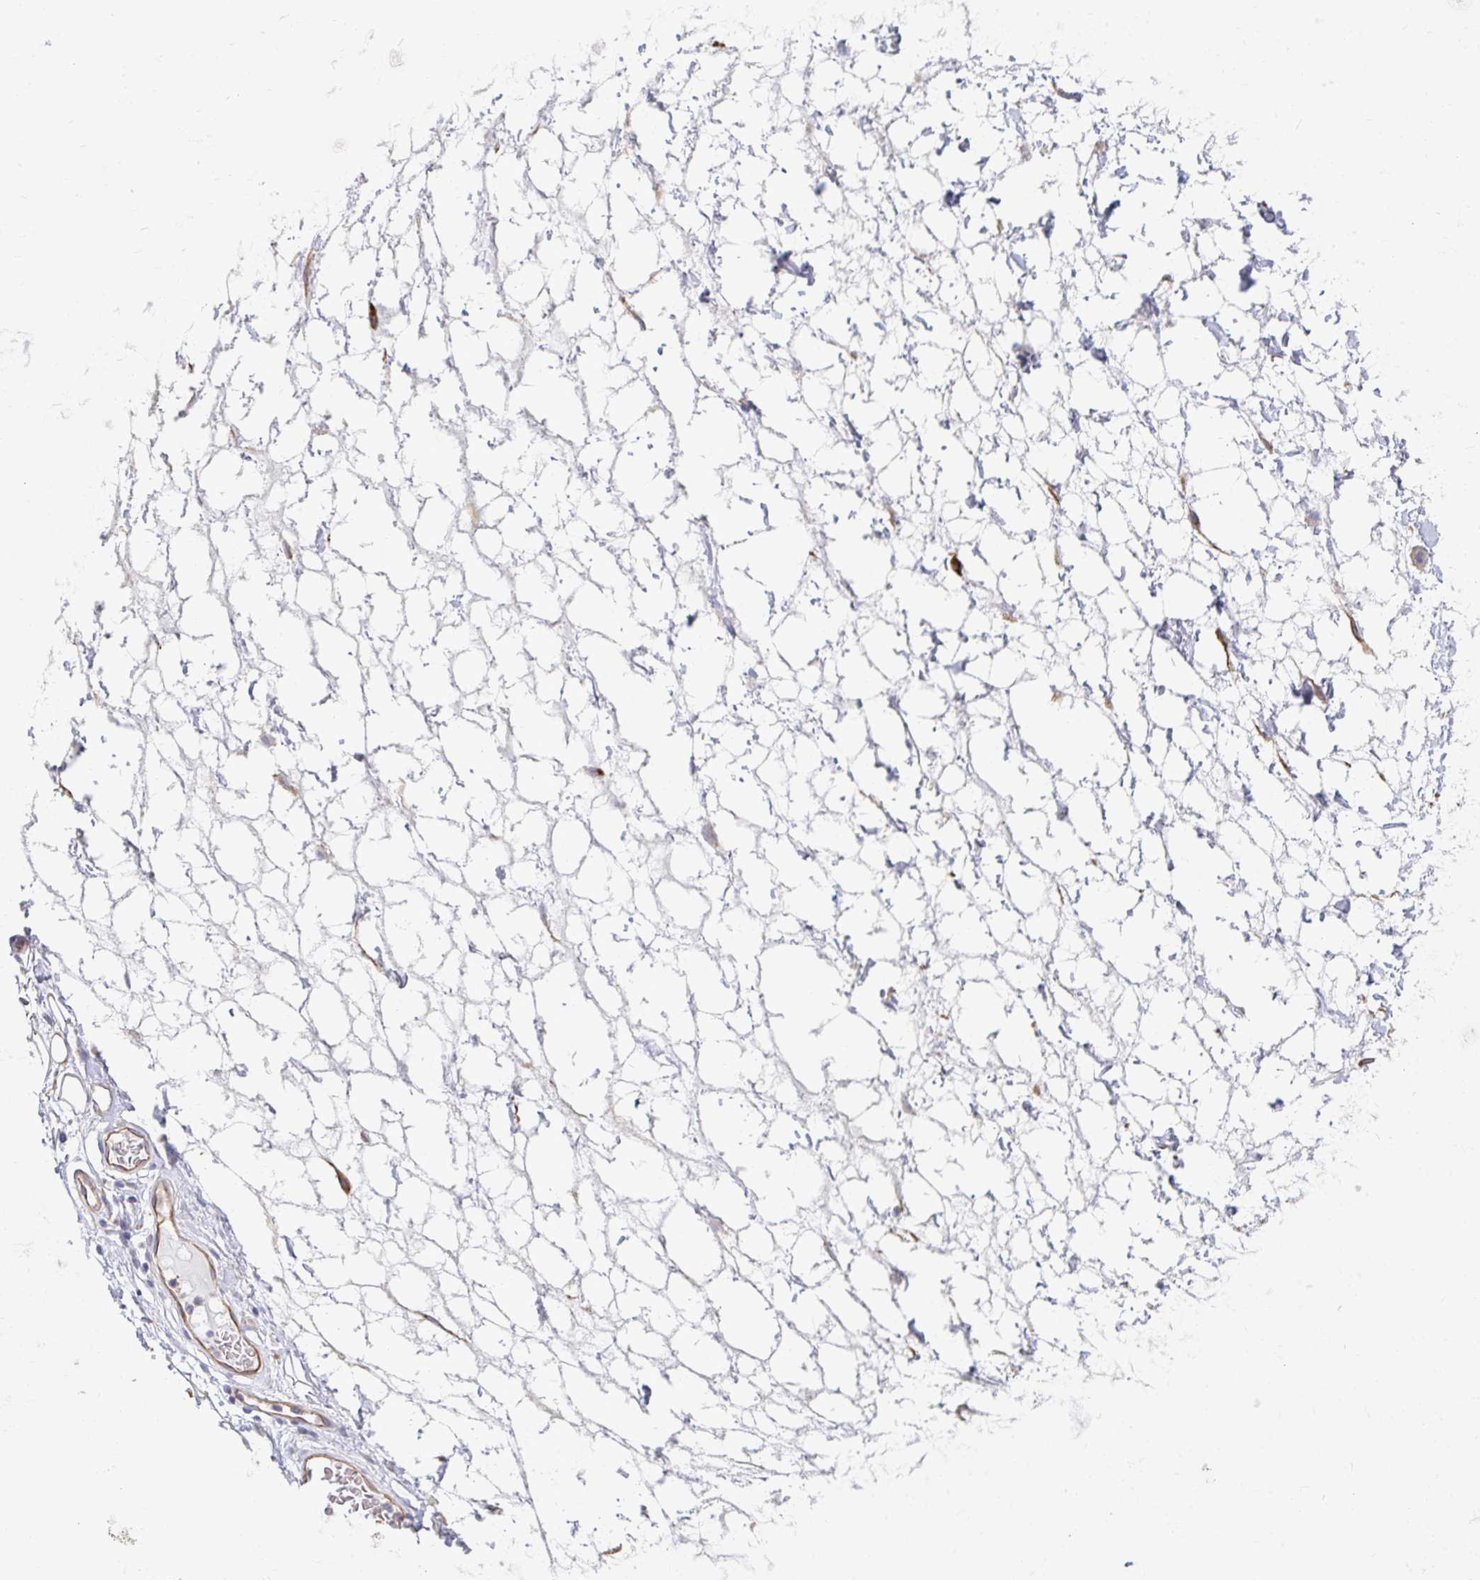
{"staining": {"intensity": "negative", "quantity": "none", "location": "none"}, "tissue": "adipose tissue", "cell_type": "Adipocytes", "image_type": "normal", "snomed": [{"axis": "morphology", "description": "Normal tissue, NOS"}, {"axis": "topography", "description": "Lymph node"}, {"axis": "topography", "description": "Cartilage tissue"}, {"axis": "topography", "description": "Nasopharynx"}], "caption": "Protein analysis of normal adipose tissue displays no significant positivity in adipocytes.", "gene": "MYLK2", "patient": {"sex": "male", "age": 63}}